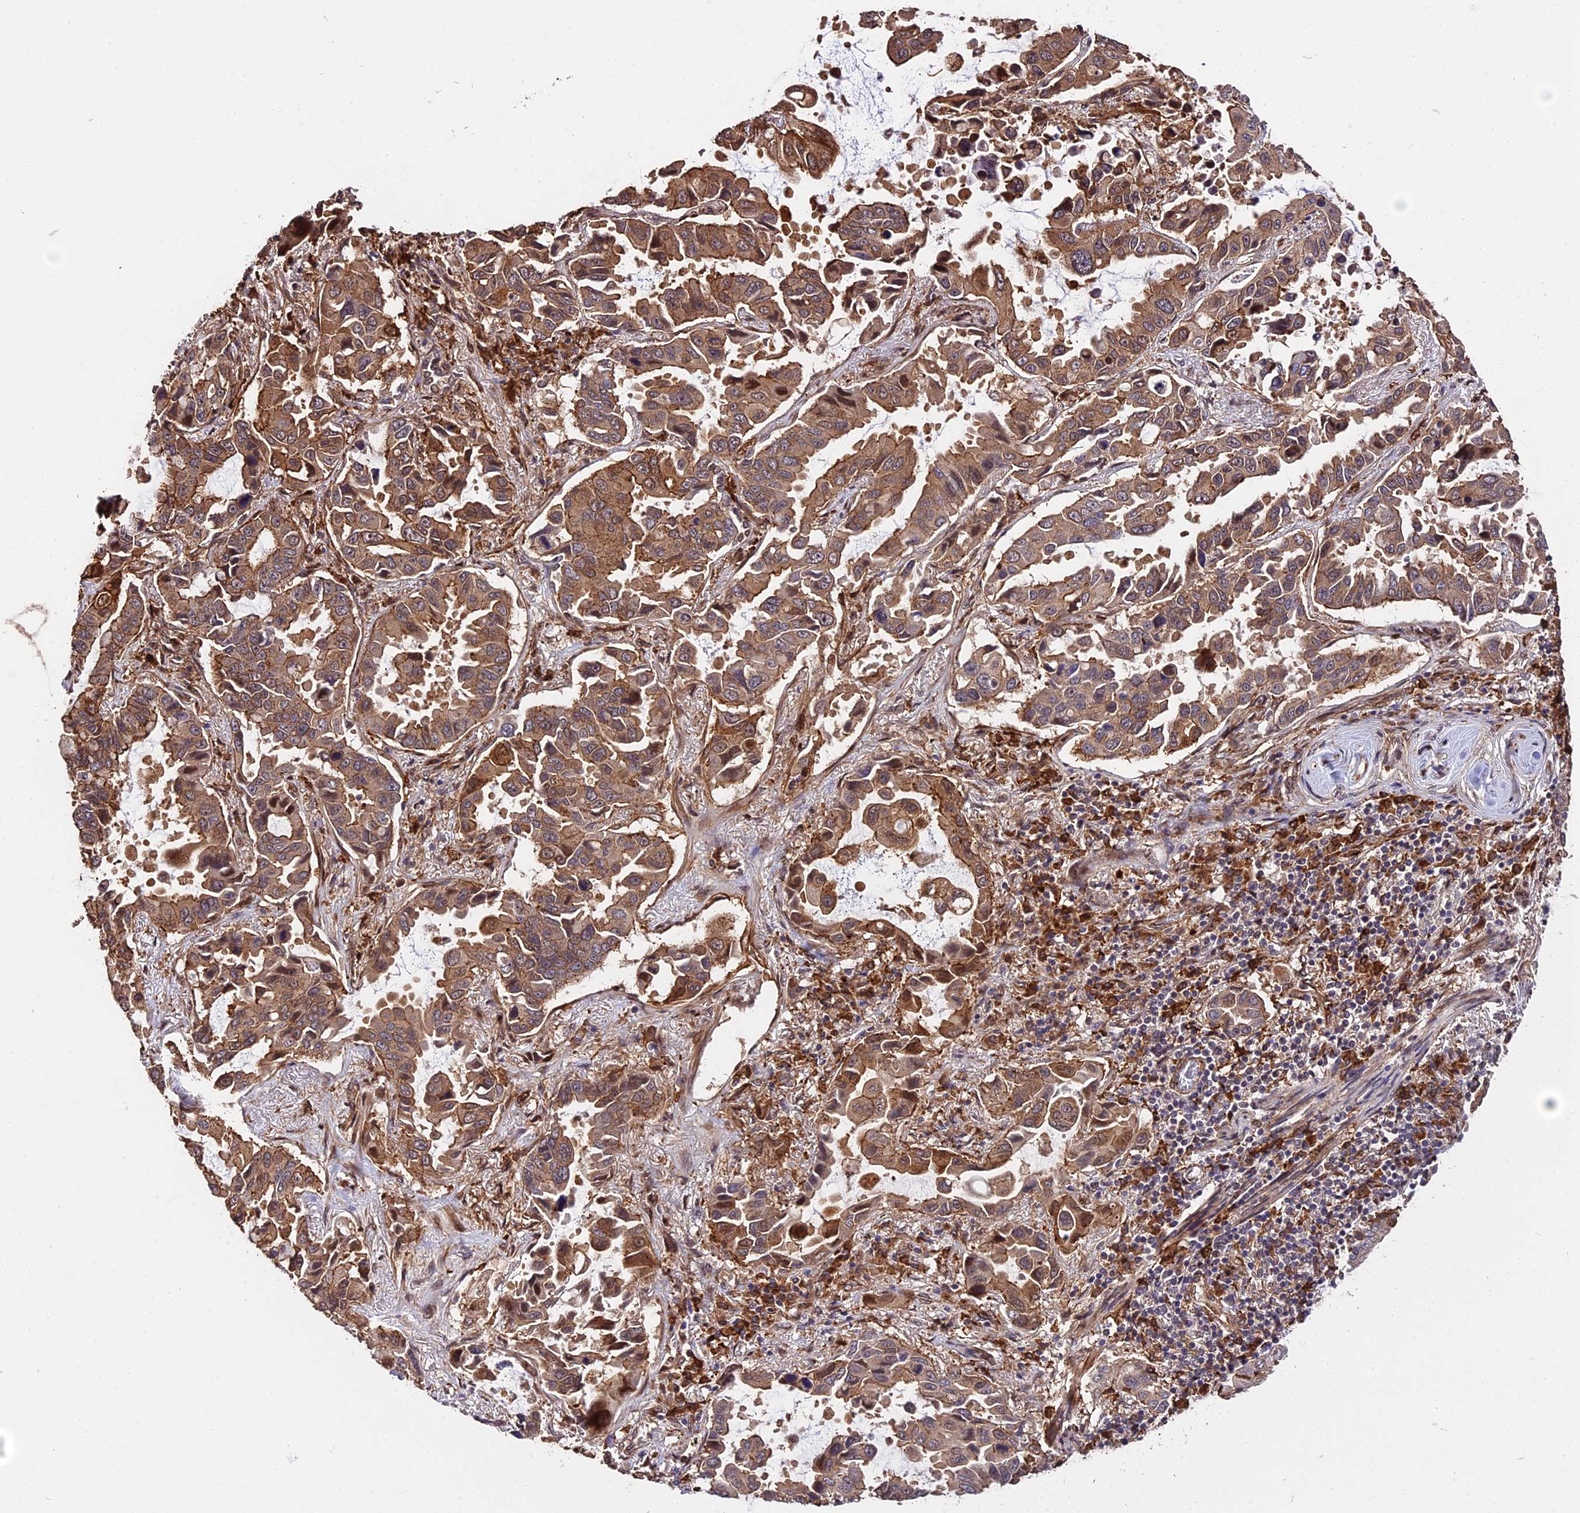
{"staining": {"intensity": "moderate", "quantity": ">75%", "location": "cytoplasmic/membranous"}, "tissue": "lung cancer", "cell_type": "Tumor cells", "image_type": "cancer", "snomed": [{"axis": "morphology", "description": "Adenocarcinoma, NOS"}, {"axis": "topography", "description": "Lung"}], "caption": "Immunohistochemical staining of human adenocarcinoma (lung) displays moderate cytoplasmic/membranous protein expression in about >75% of tumor cells.", "gene": "HERPUD1", "patient": {"sex": "male", "age": 64}}